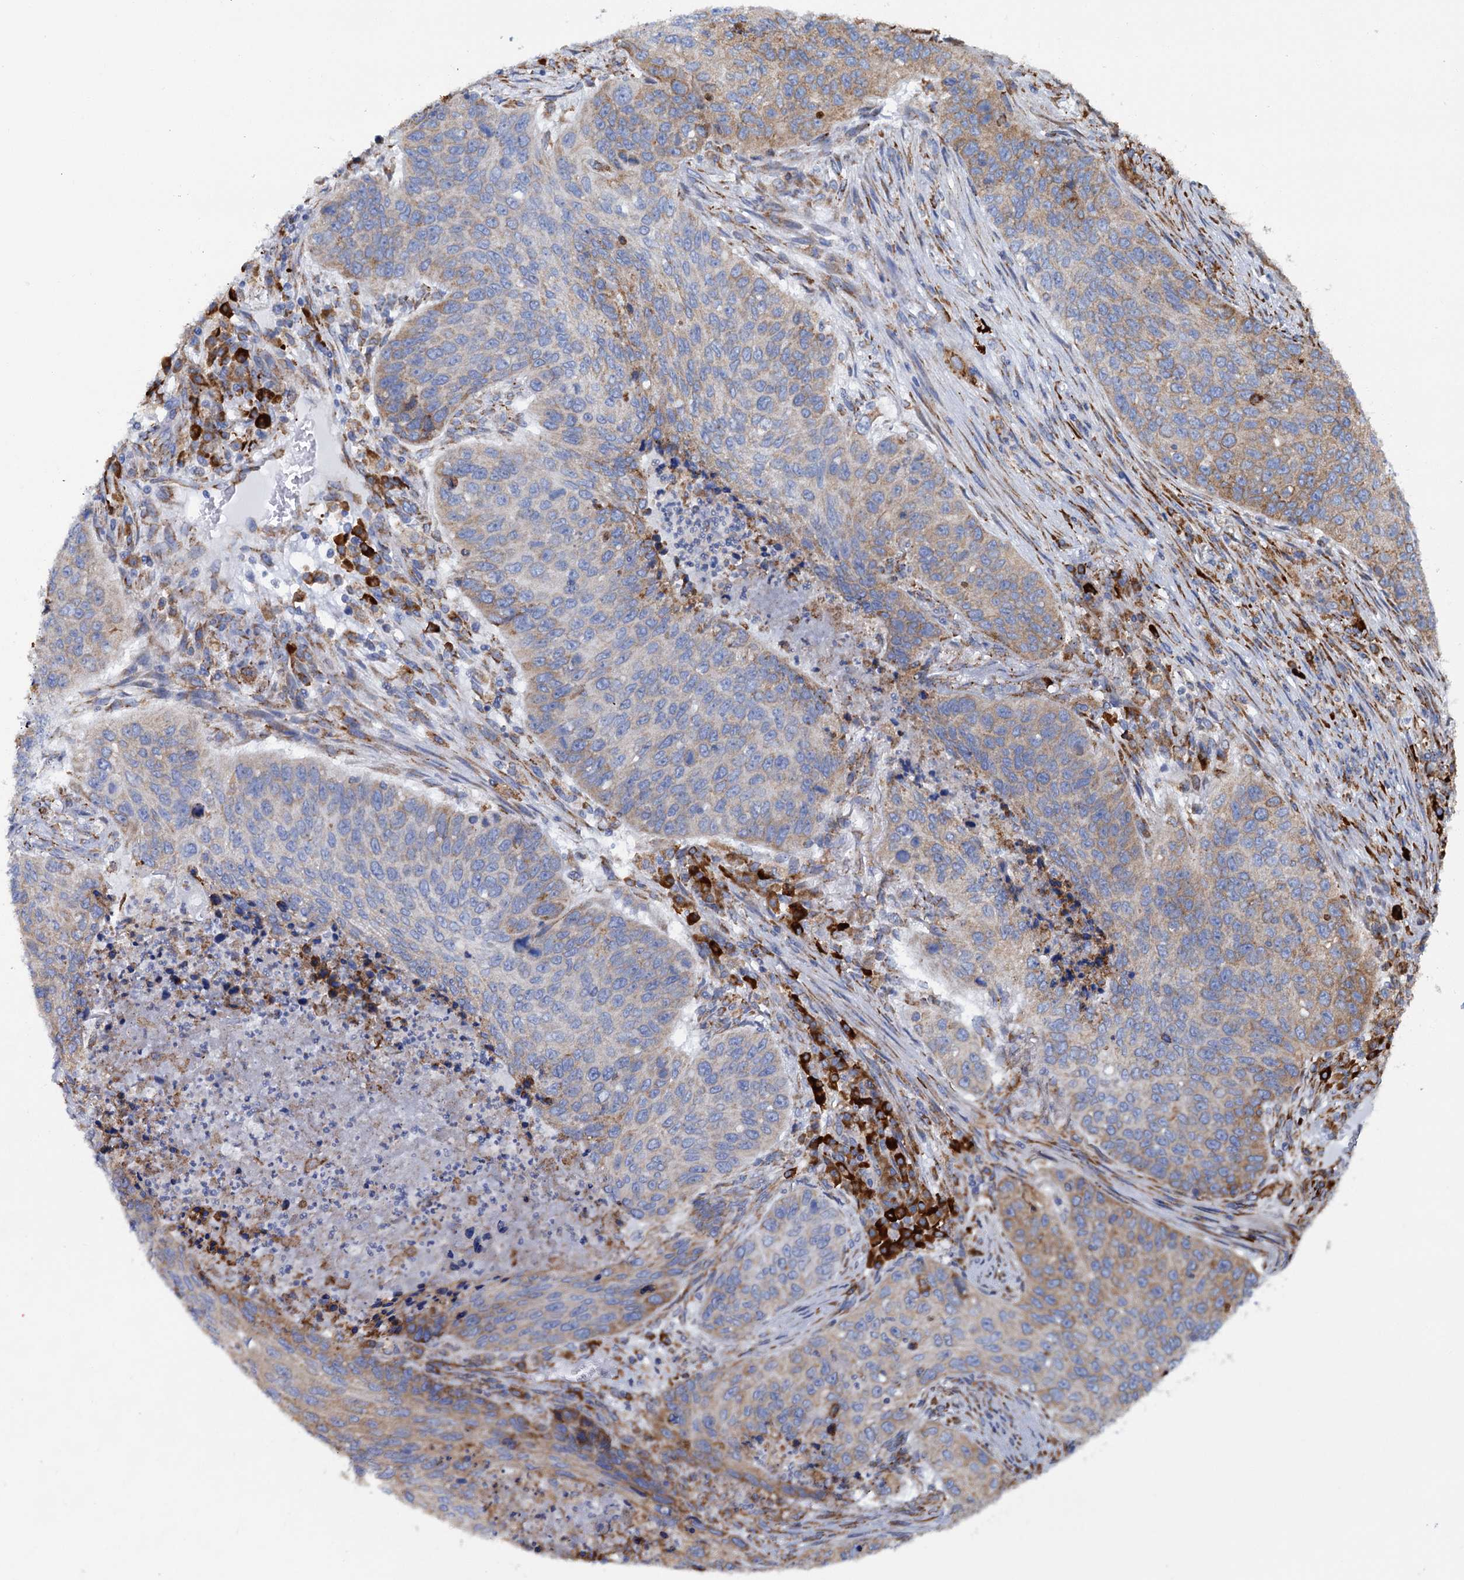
{"staining": {"intensity": "moderate", "quantity": "<25%", "location": "cytoplasmic/membranous"}, "tissue": "lung cancer", "cell_type": "Tumor cells", "image_type": "cancer", "snomed": [{"axis": "morphology", "description": "Squamous cell carcinoma, NOS"}, {"axis": "topography", "description": "Lung"}], "caption": "A high-resolution photomicrograph shows immunohistochemistry (IHC) staining of lung cancer, which demonstrates moderate cytoplasmic/membranous staining in about <25% of tumor cells.", "gene": "SHE", "patient": {"sex": "female", "age": 63}}